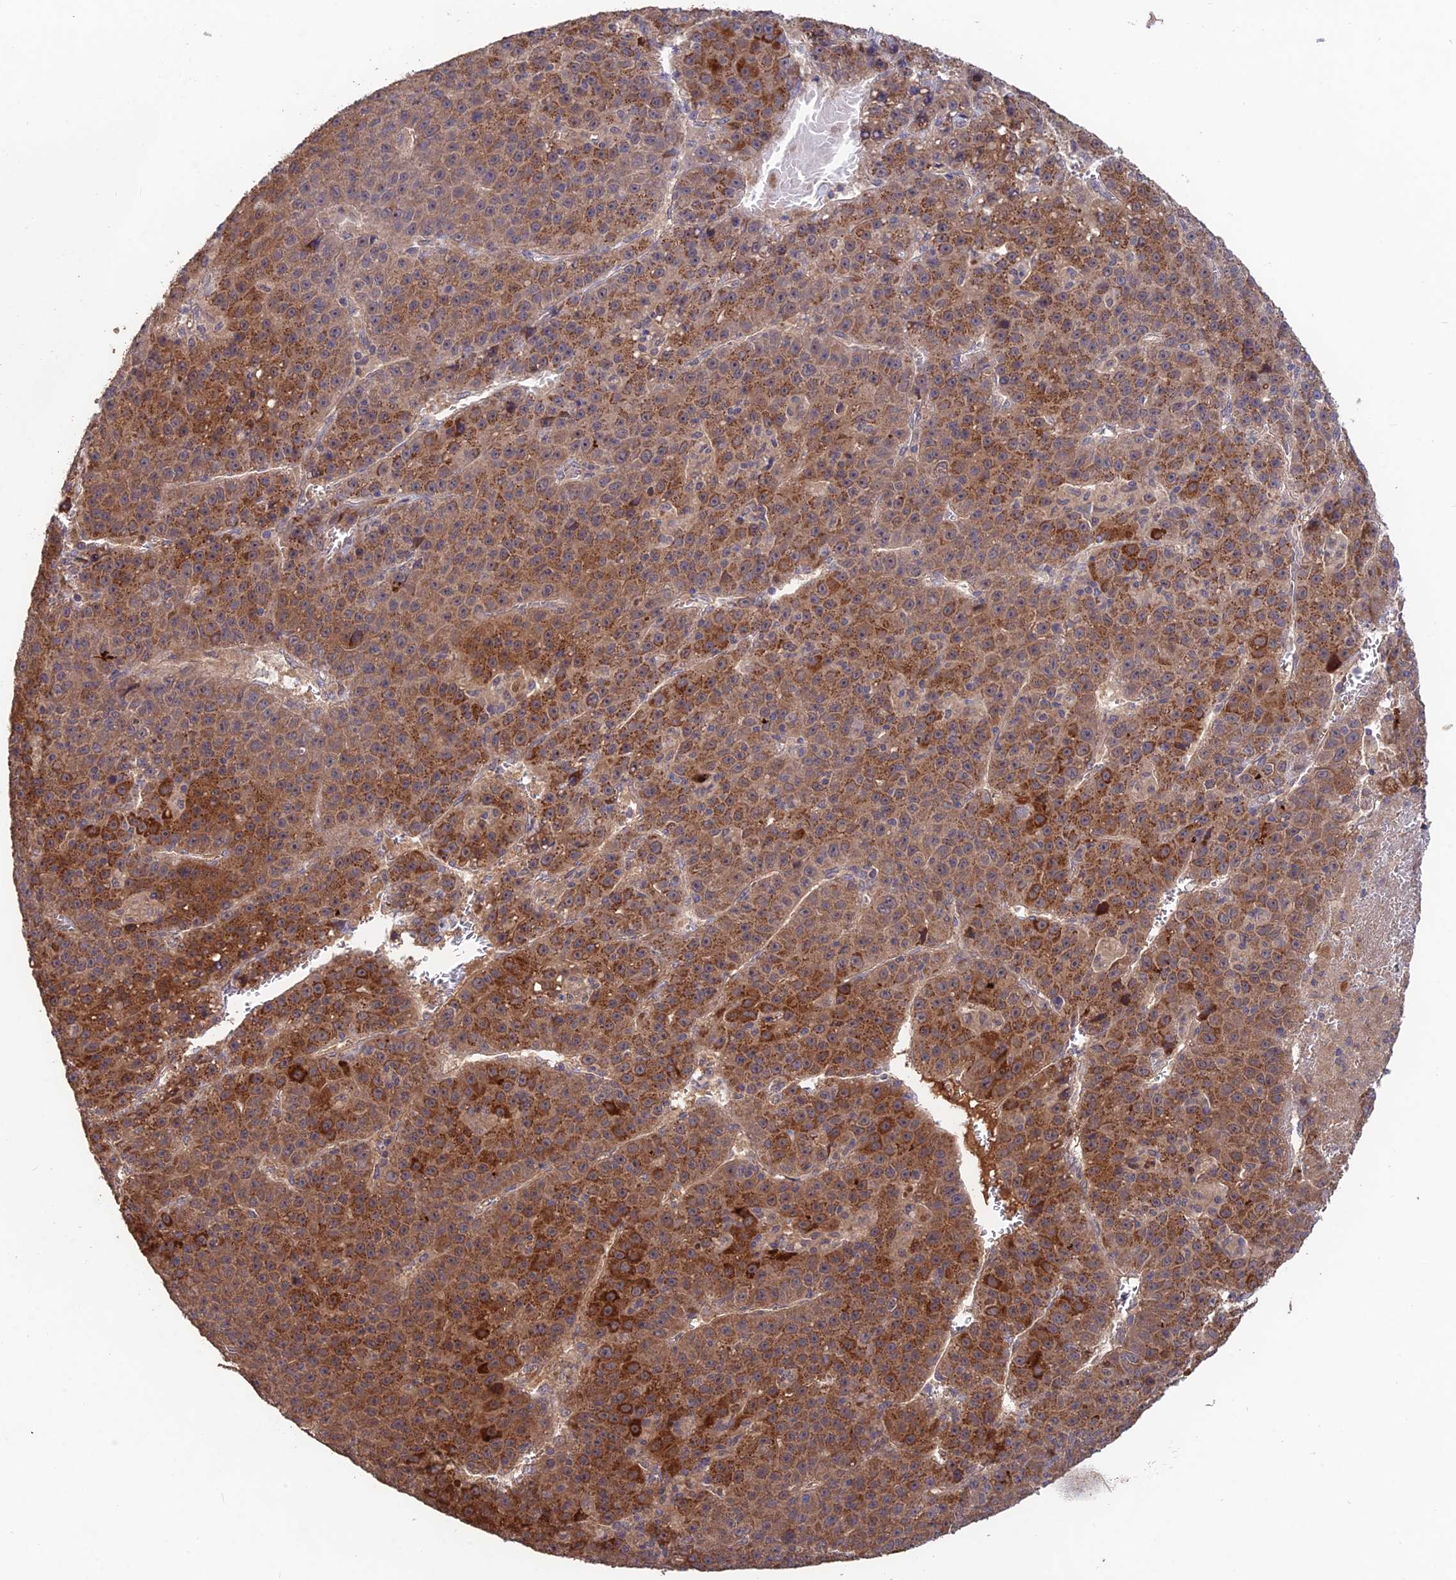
{"staining": {"intensity": "strong", "quantity": ">75%", "location": "cytoplasmic/membranous"}, "tissue": "liver cancer", "cell_type": "Tumor cells", "image_type": "cancer", "snomed": [{"axis": "morphology", "description": "Carcinoma, Hepatocellular, NOS"}, {"axis": "topography", "description": "Liver"}], "caption": "Liver cancer (hepatocellular carcinoma) was stained to show a protein in brown. There is high levels of strong cytoplasmic/membranous positivity in approximately >75% of tumor cells.", "gene": "SHISA5", "patient": {"sex": "female", "age": 53}}